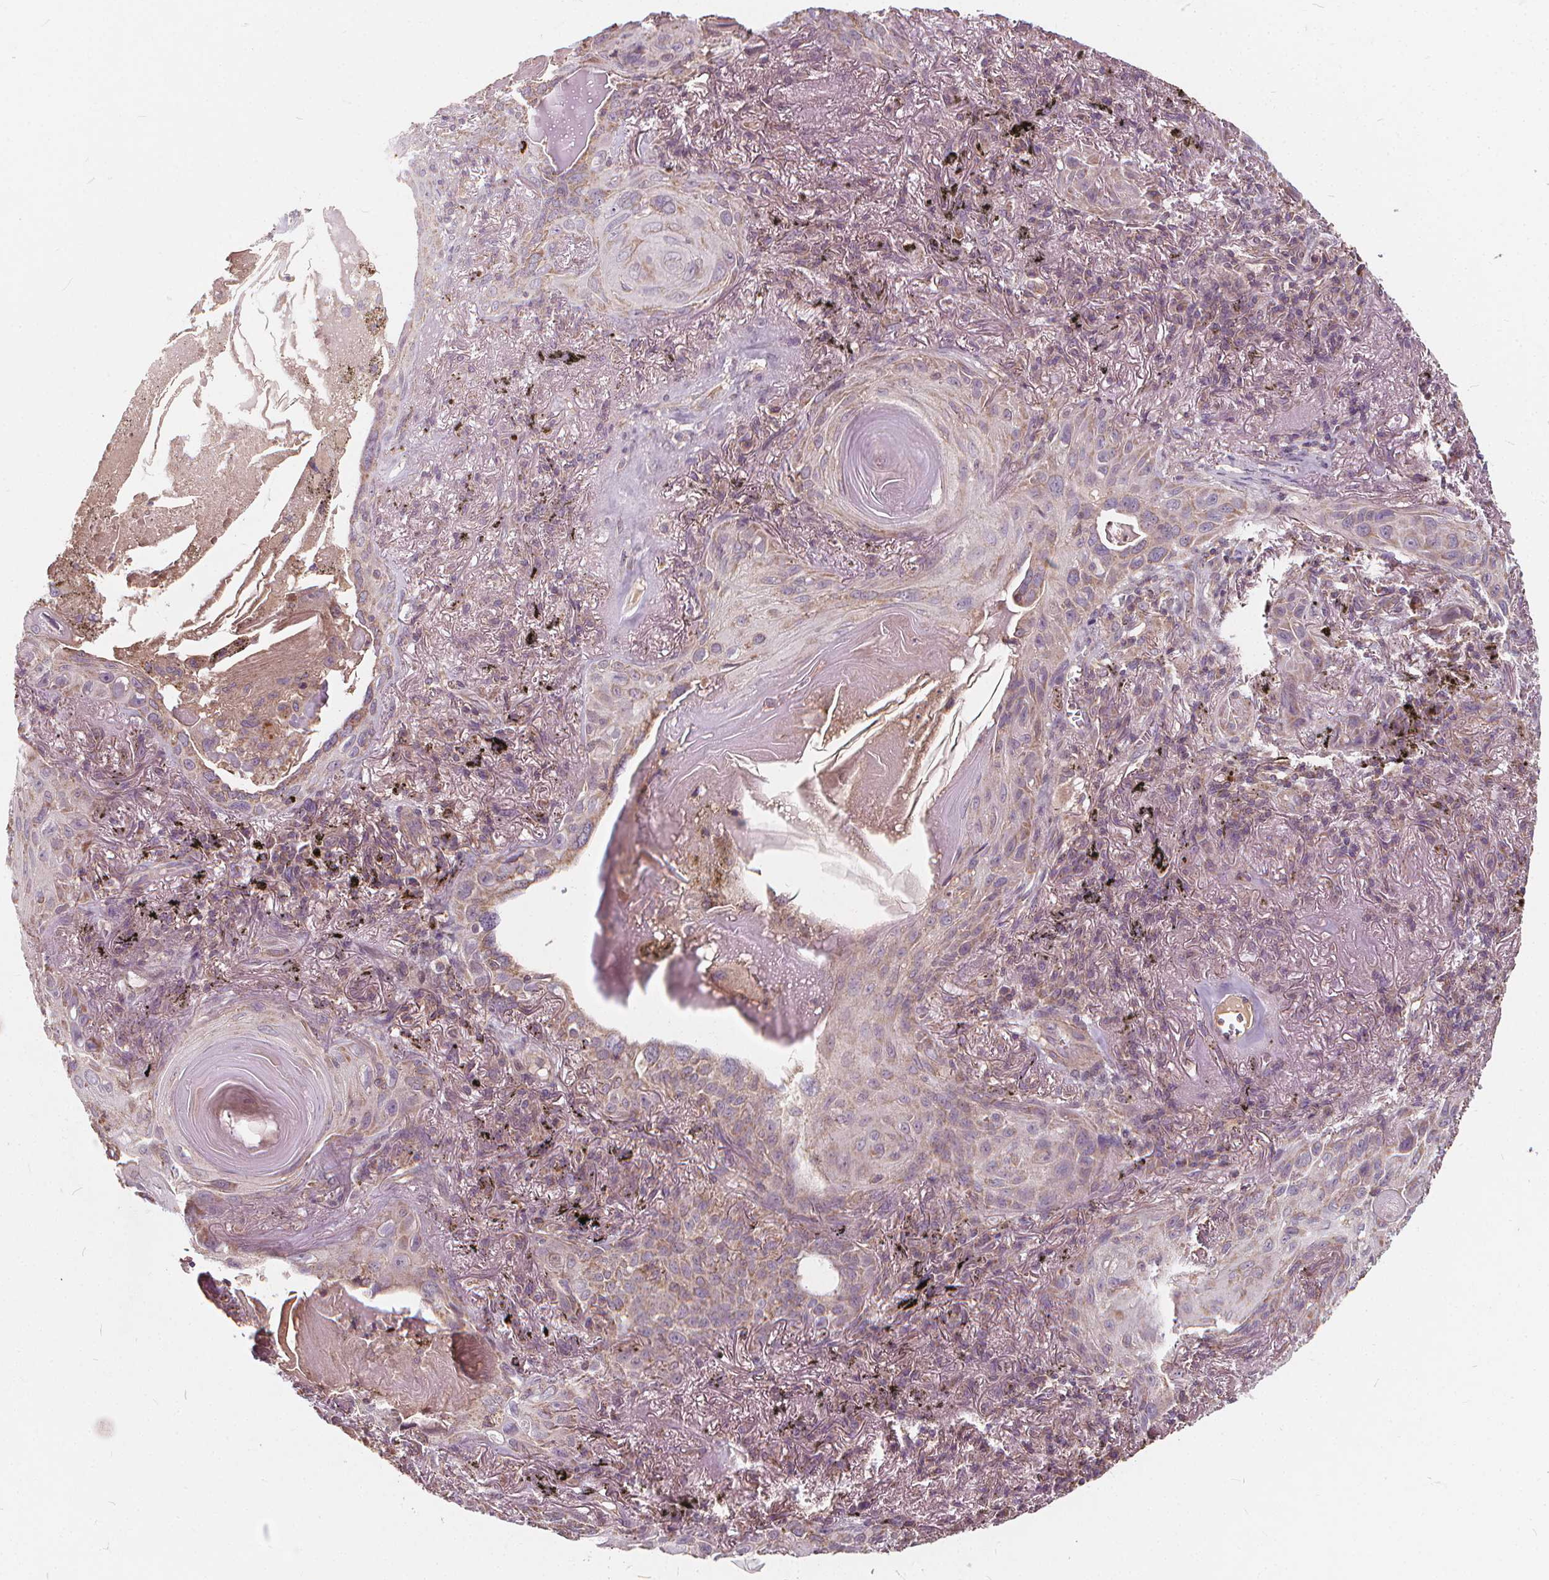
{"staining": {"intensity": "weak", "quantity": "25%-75%", "location": "cytoplasmic/membranous"}, "tissue": "lung cancer", "cell_type": "Tumor cells", "image_type": "cancer", "snomed": [{"axis": "morphology", "description": "Squamous cell carcinoma, NOS"}, {"axis": "topography", "description": "Lung"}], "caption": "Immunohistochemistry staining of lung cancer, which exhibits low levels of weak cytoplasmic/membranous expression in approximately 25%-75% of tumor cells indicating weak cytoplasmic/membranous protein expression. The staining was performed using DAB (brown) for protein detection and nuclei were counterstained in hematoxylin (blue).", "gene": "ORAI2", "patient": {"sex": "male", "age": 79}}